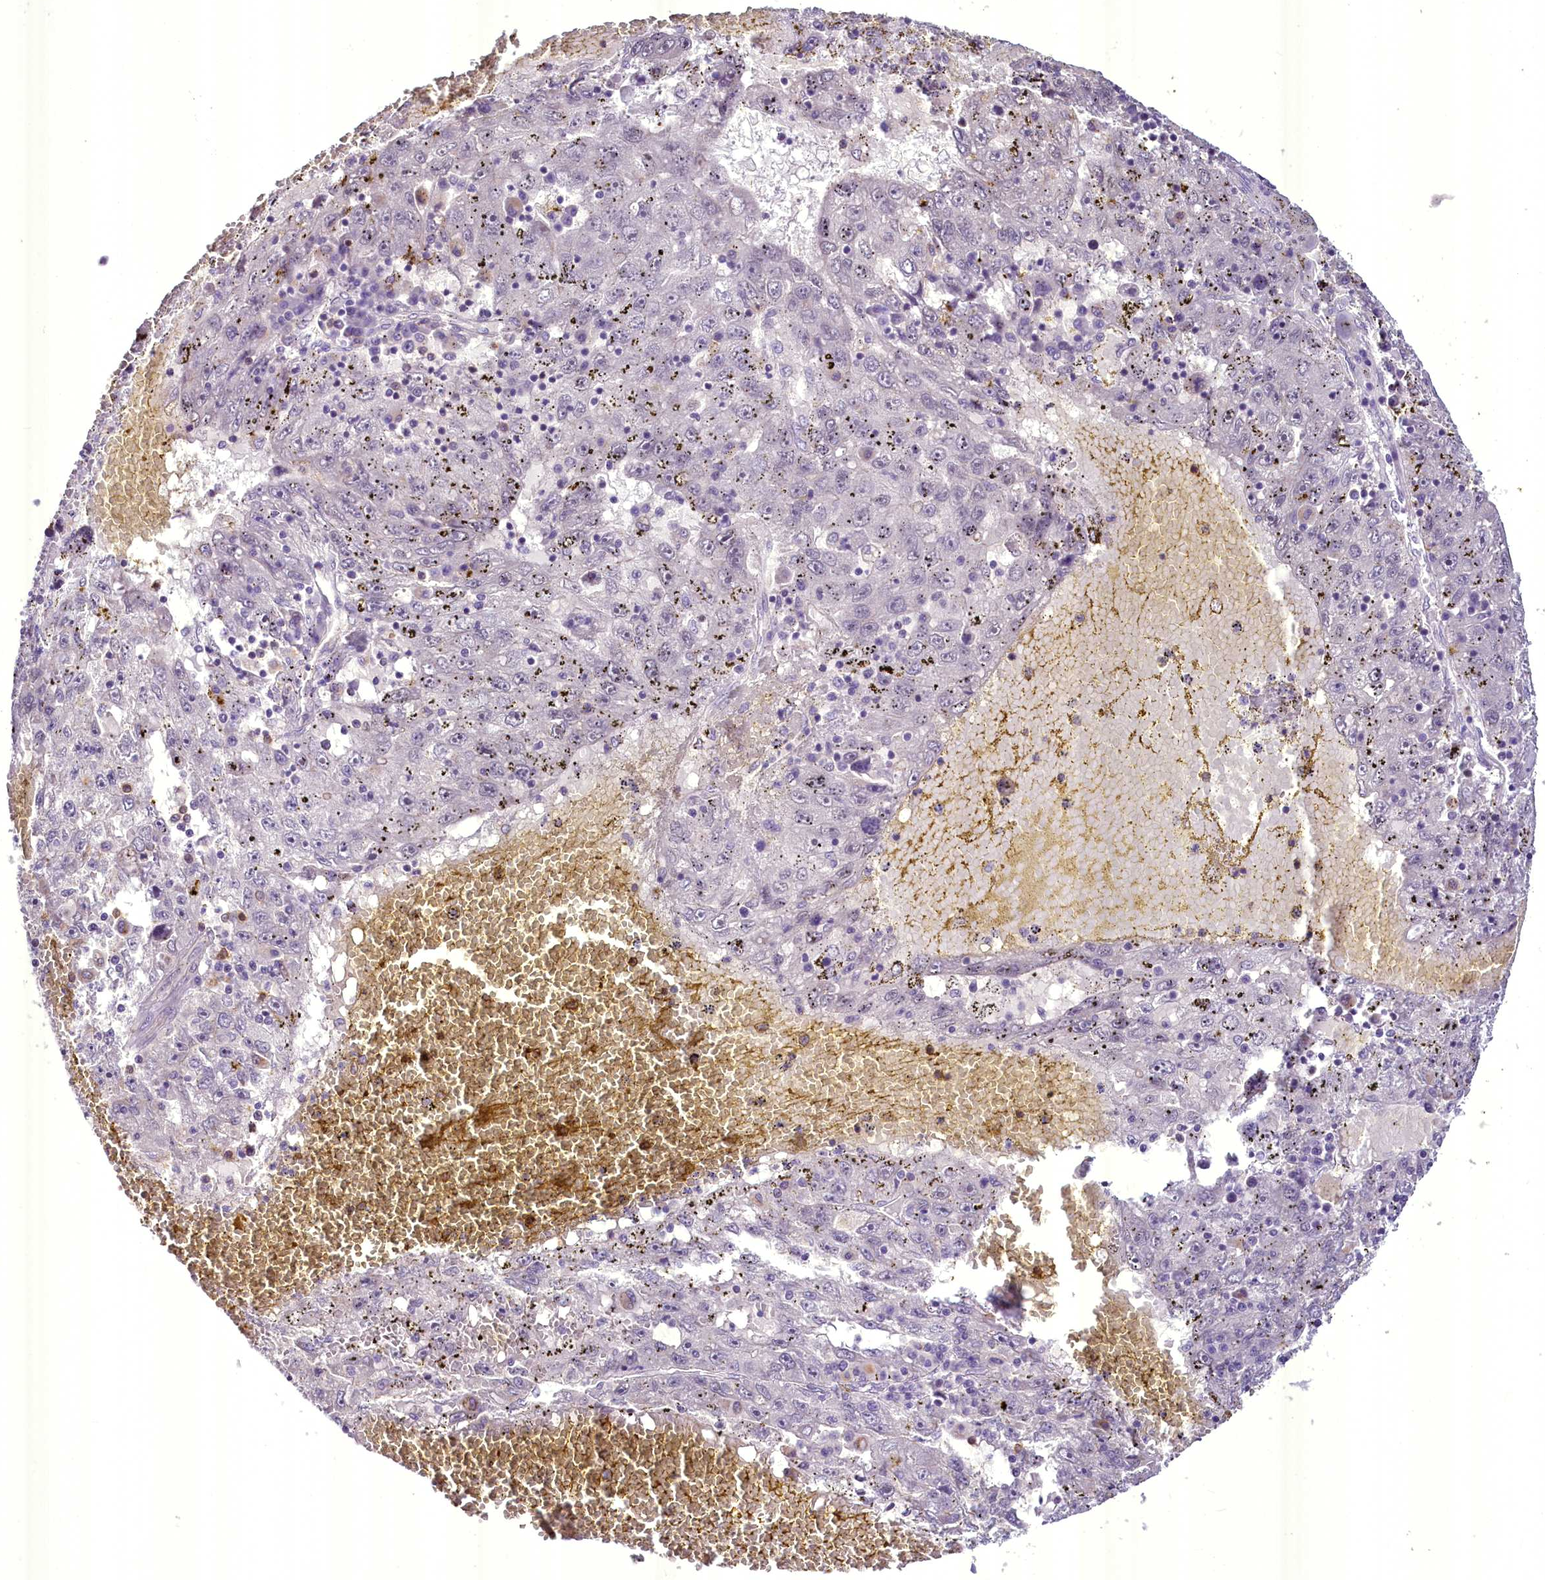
{"staining": {"intensity": "negative", "quantity": "none", "location": "none"}, "tissue": "liver cancer", "cell_type": "Tumor cells", "image_type": "cancer", "snomed": [{"axis": "morphology", "description": "Carcinoma, Hepatocellular, NOS"}, {"axis": "topography", "description": "Liver"}], "caption": "Human liver hepatocellular carcinoma stained for a protein using immunohistochemistry exhibits no positivity in tumor cells.", "gene": "BANK1", "patient": {"sex": "male", "age": 49}}